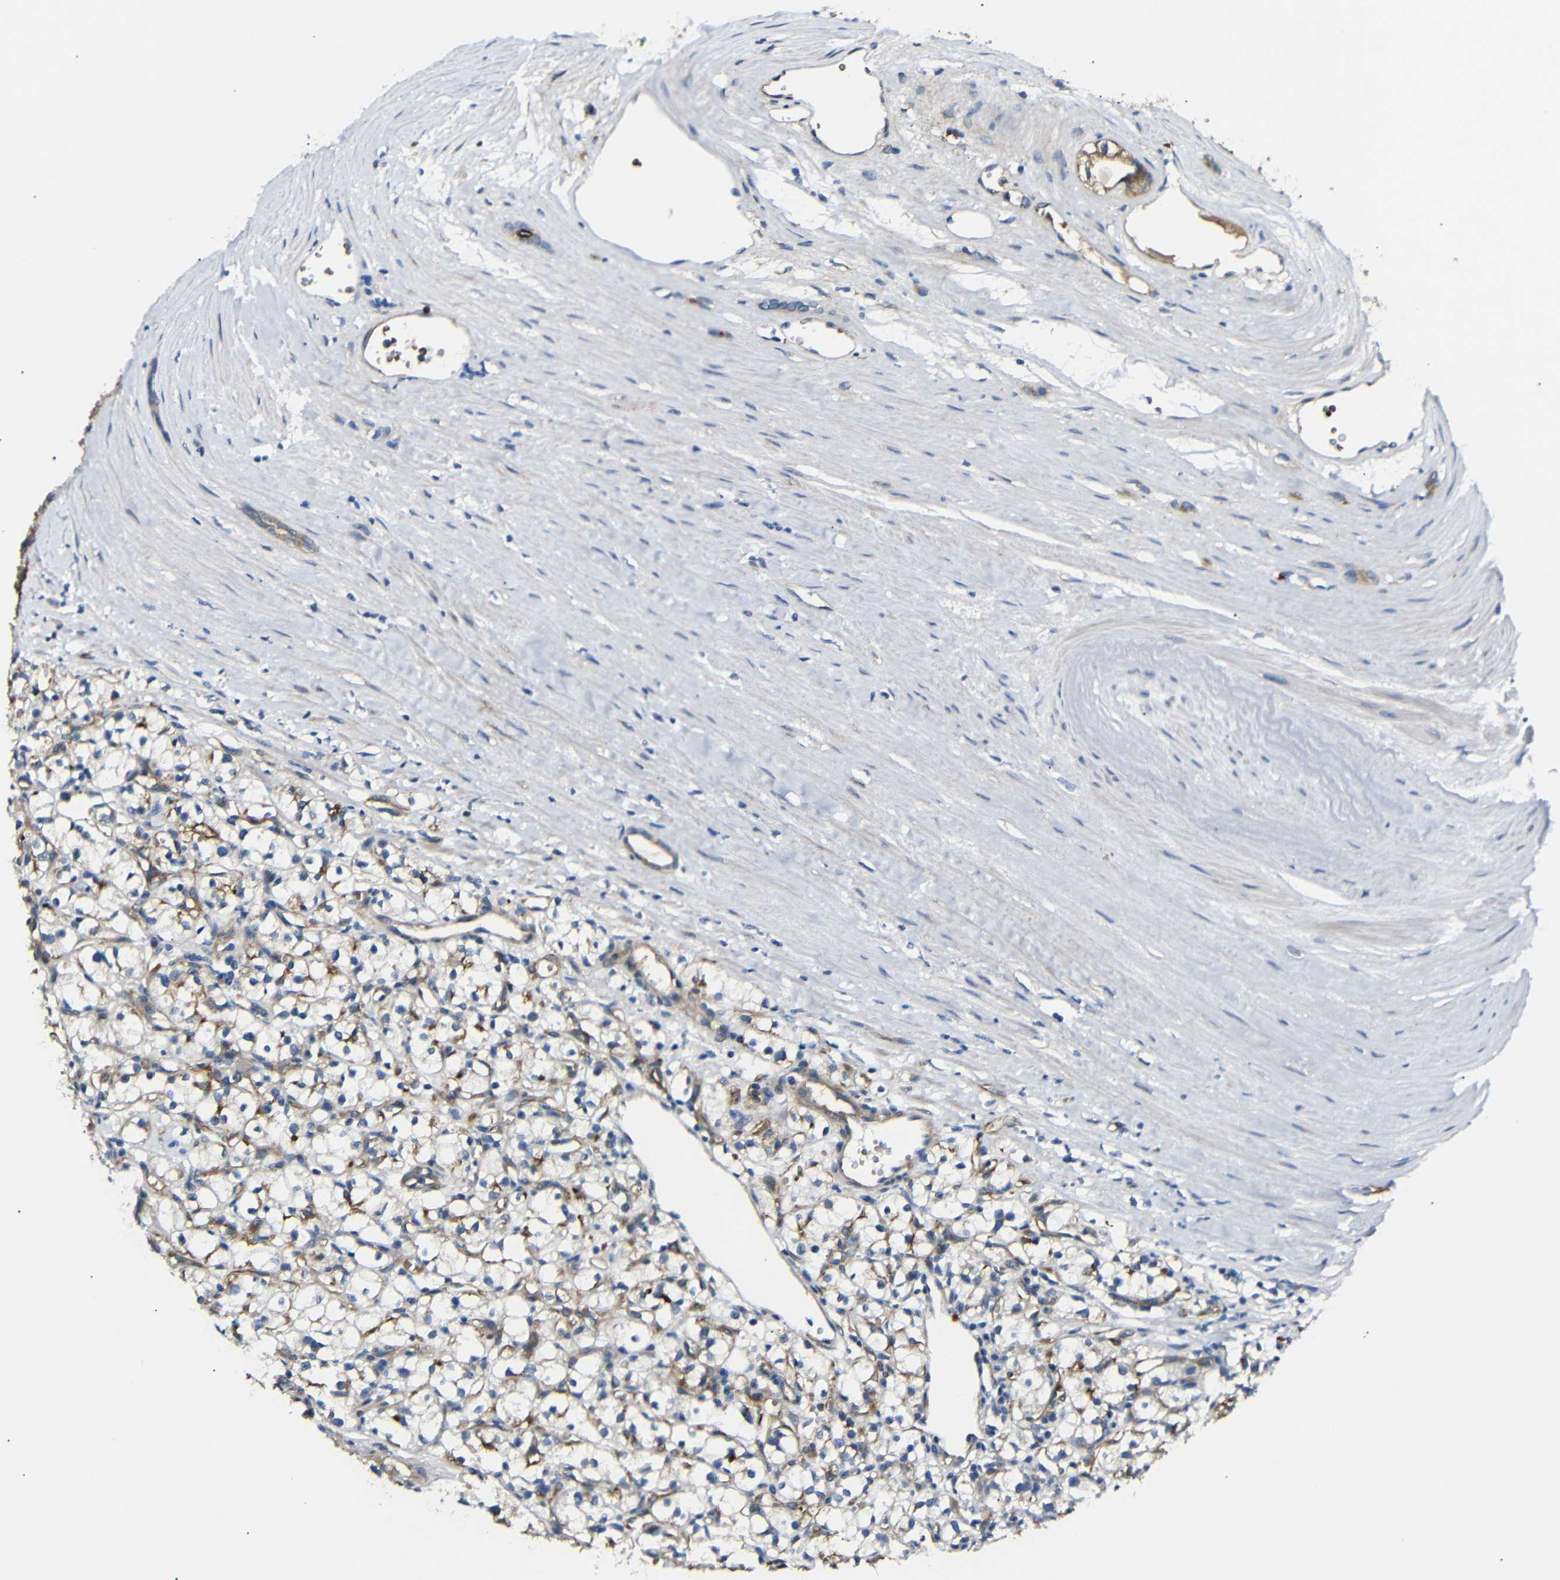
{"staining": {"intensity": "moderate", "quantity": ">75%", "location": "cytoplasmic/membranous"}, "tissue": "renal cancer", "cell_type": "Tumor cells", "image_type": "cancer", "snomed": [{"axis": "morphology", "description": "Adenocarcinoma, NOS"}, {"axis": "topography", "description": "Kidney"}], "caption": "Renal adenocarcinoma stained with a brown dye shows moderate cytoplasmic/membranous positive staining in approximately >75% of tumor cells.", "gene": "MYO1B", "patient": {"sex": "male", "age": 56}}